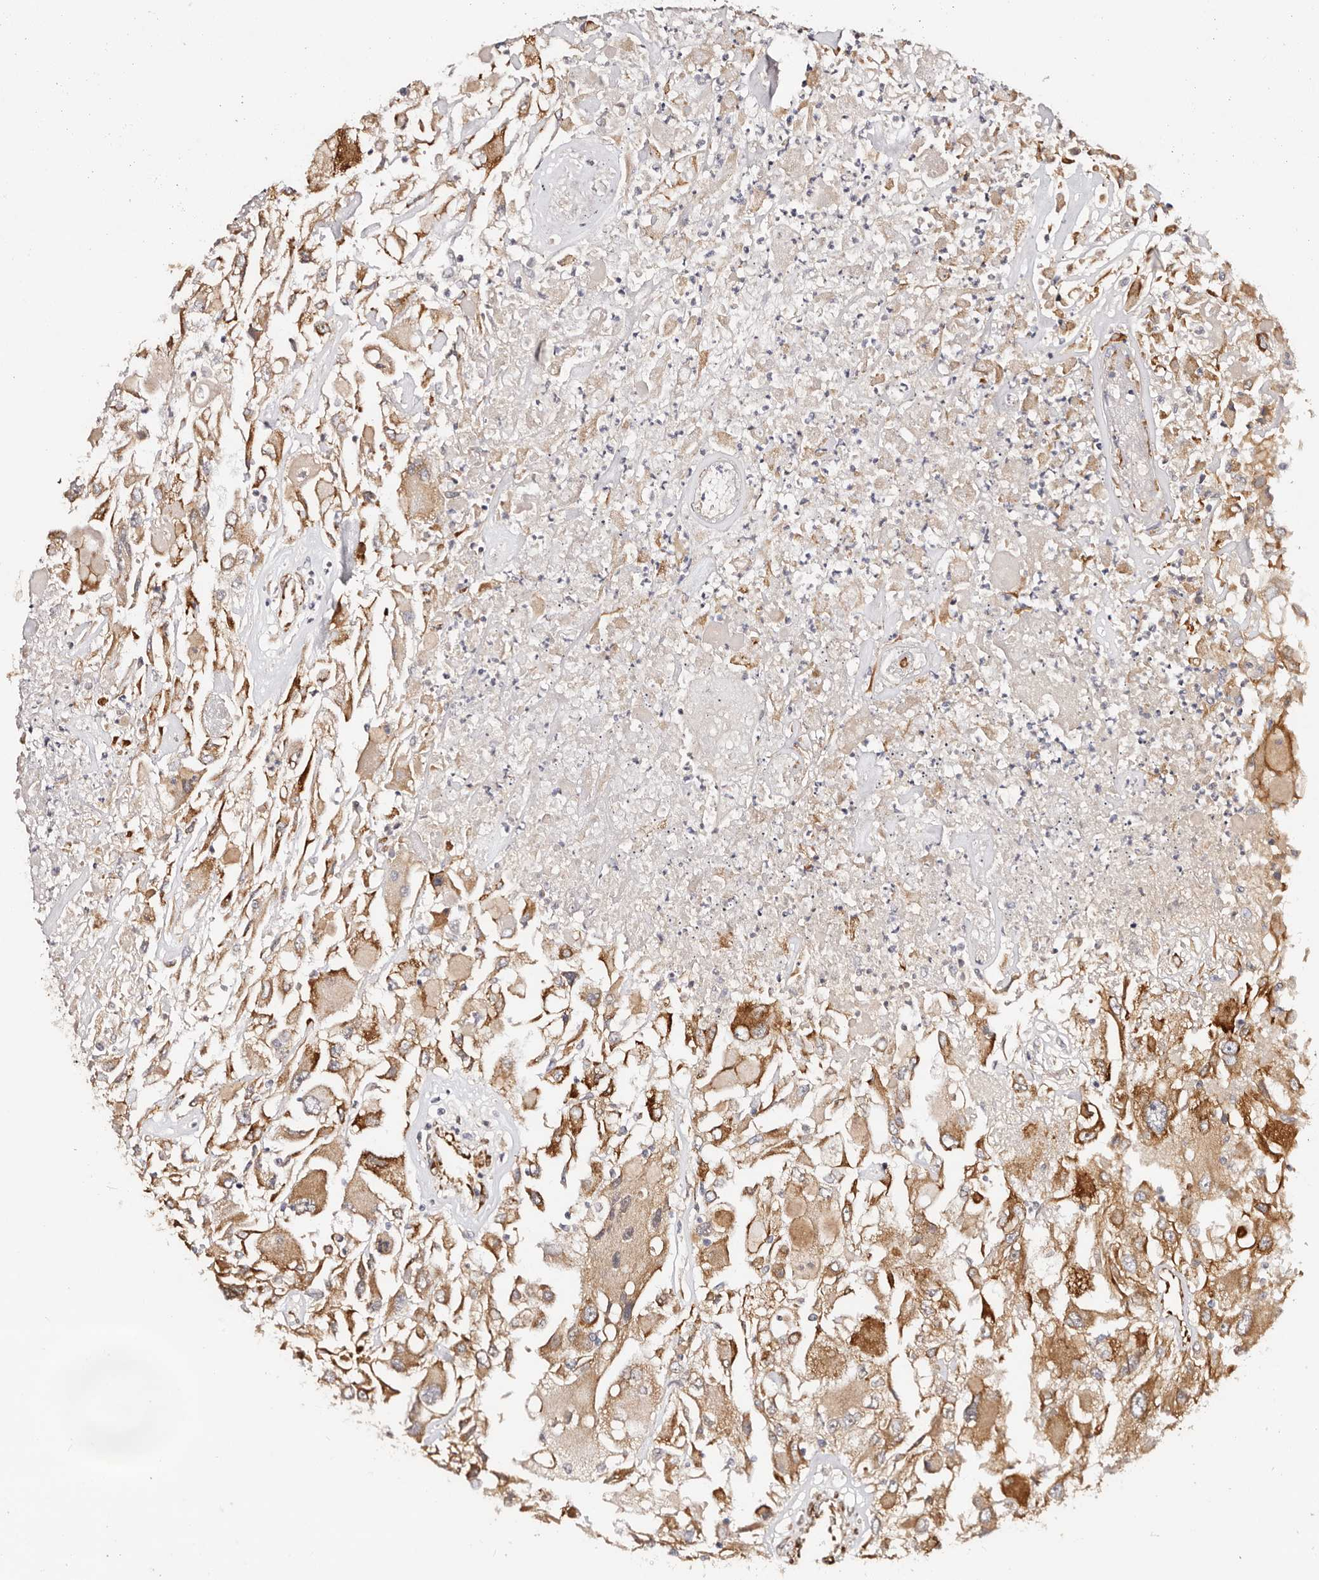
{"staining": {"intensity": "moderate", "quantity": ">75%", "location": "cytoplasmic/membranous"}, "tissue": "renal cancer", "cell_type": "Tumor cells", "image_type": "cancer", "snomed": [{"axis": "morphology", "description": "Adenocarcinoma, NOS"}, {"axis": "topography", "description": "Kidney"}], "caption": "Tumor cells display medium levels of moderate cytoplasmic/membranous positivity in about >75% of cells in human renal cancer (adenocarcinoma).", "gene": "SERPINH1", "patient": {"sex": "female", "age": 52}}